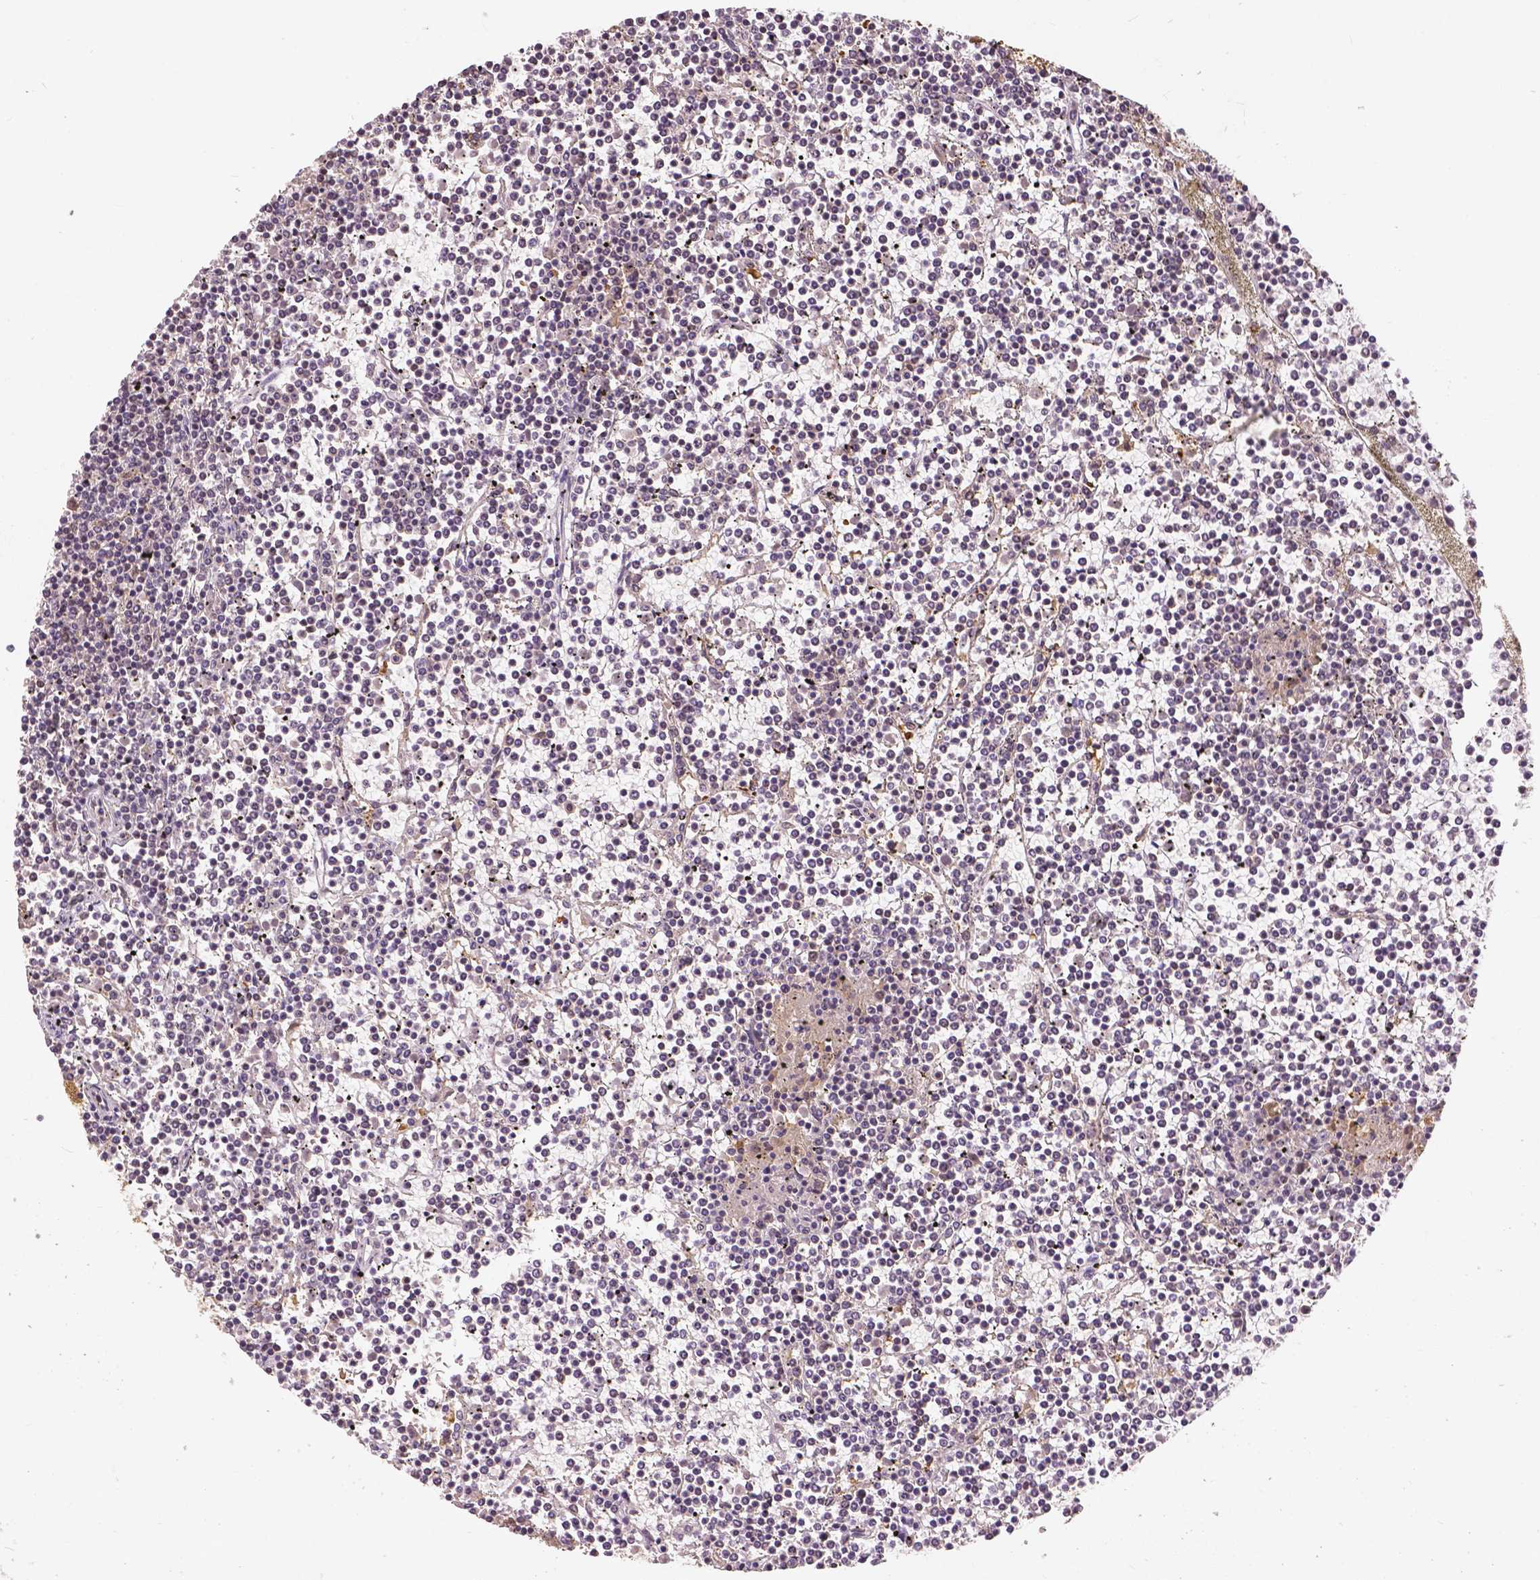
{"staining": {"intensity": "negative", "quantity": "none", "location": "none"}, "tissue": "lymphoma", "cell_type": "Tumor cells", "image_type": "cancer", "snomed": [{"axis": "morphology", "description": "Malignant lymphoma, non-Hodgkin's type, Low grade"}, {"axis": "topography", "description": "Spleen"}], "caption": "Histopathology image shows no protein expression in tumor cells of malignant lymphoma, non-Hodgkin's type (low-grade) tissue.", "gene": "MAP1LC3B", "patient": {"sex": "female", "age": 19}}